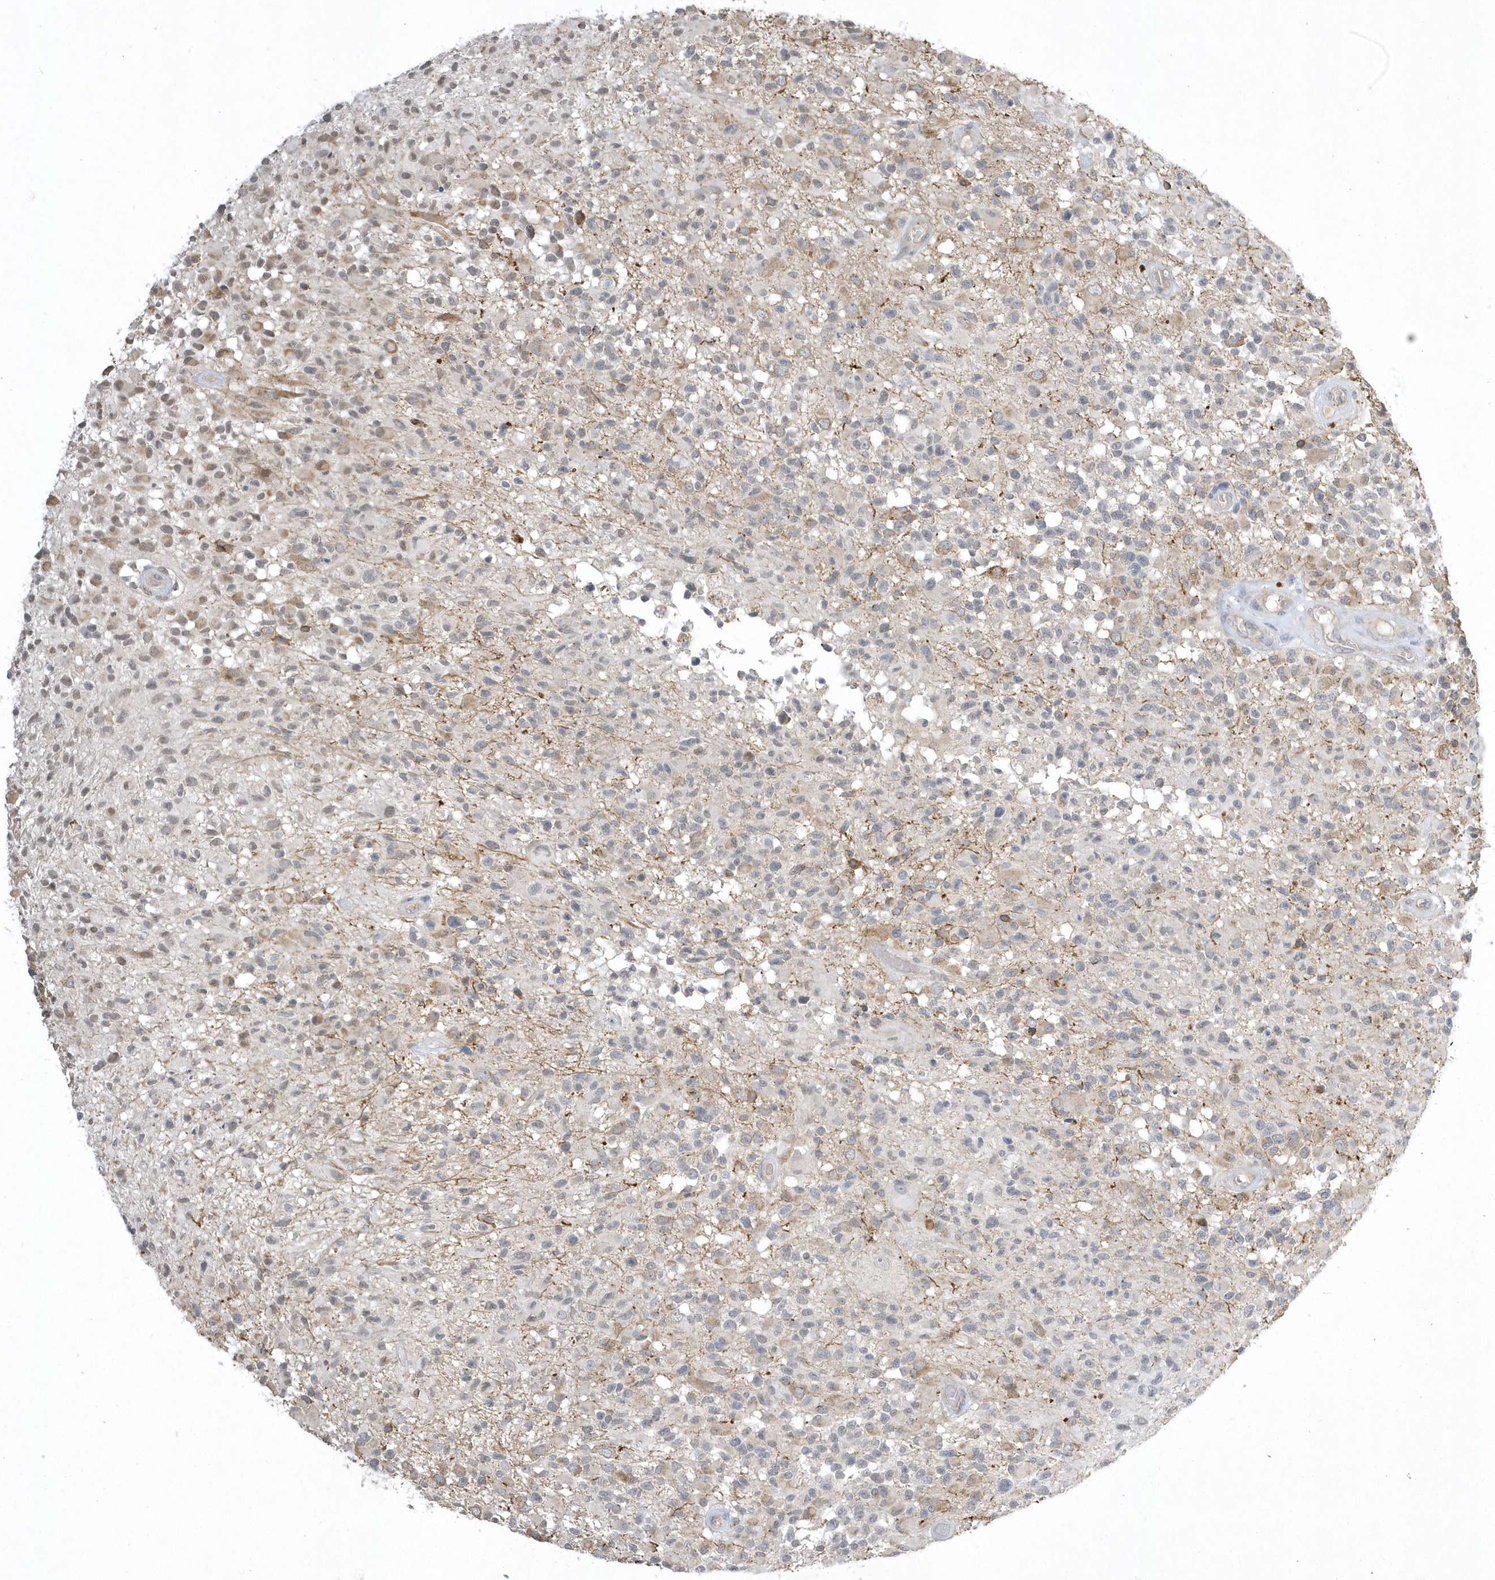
{"staining": {"intensity": "weak", "quantity": "<25%", "location": "nuclear"}, "tissue": "glioma", "cell_type": "Tumor cells", "image_type": "cancer", "snomed": [{"axis": "morphology", "description": "Glioma, malignant, High grade"}, {"axis": "morphology", "description": "Glioblastoma, NOS"}, {"axis": "topography", "description": "Brain"}], "caption": "Glioma stained for a protein using immunohistochemistry (IHC) demonstrates no positivity tumor cells.", "gene": "ZC3H12D", "patient": {"sex": "male", "age": 60}}